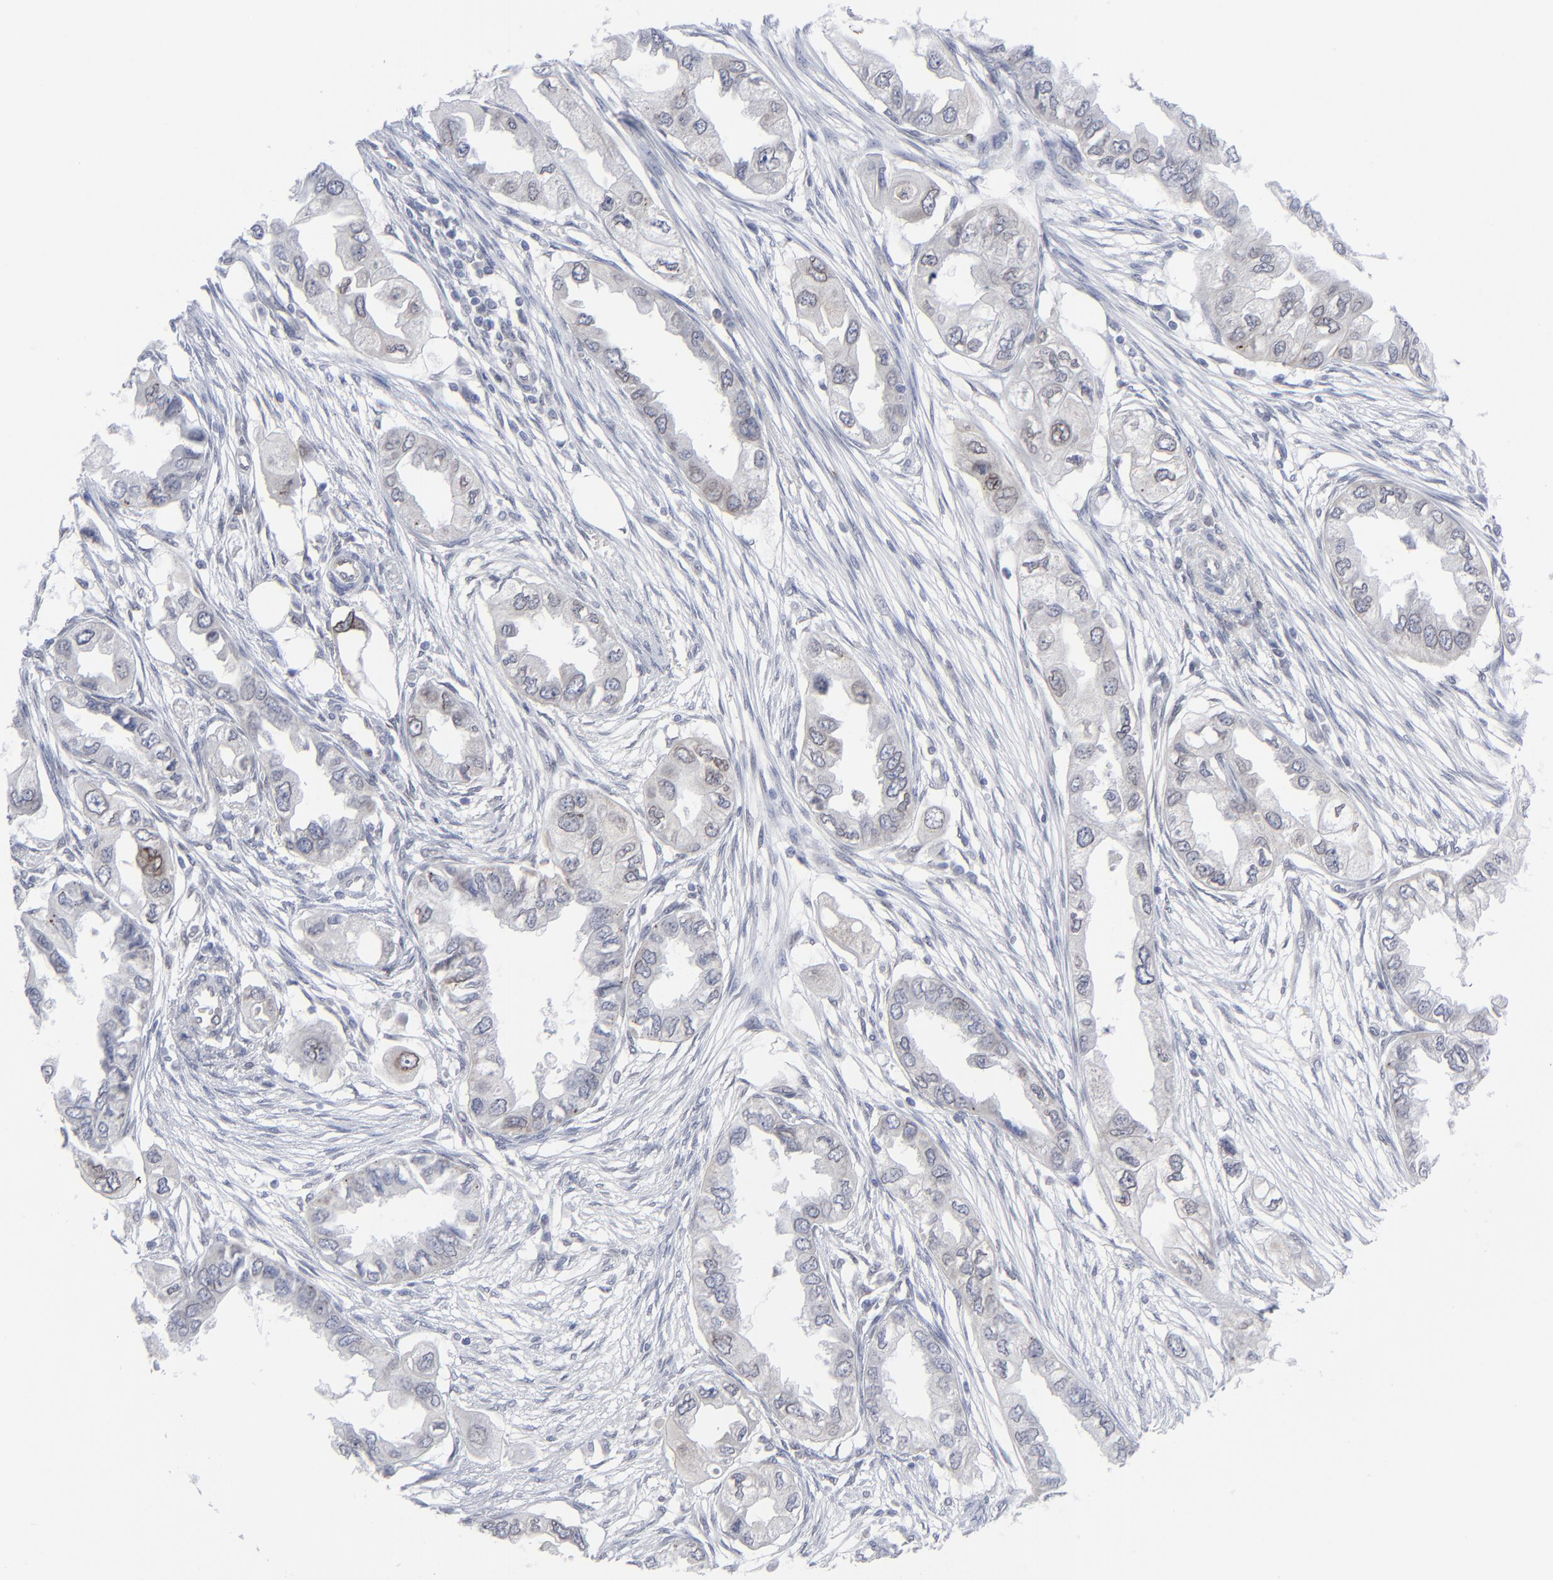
{"staining": {"intensity": "negative", "quantity": "none", "location": "none"}, "tissue": "endometrial cancer", "cell_type": "Tumor cells", "image_type": "cancer", "snomed": [{"axis": "morphology", "description": "Adenocarcinoma, NOS"}, {"axis": "topography", "description": "Endometrium"}], "caption": "The photomicrograph displays no staining of tumor cells in endometrial adenocarcinoma. (DAB IHC with hematoxylin counter stain).", "gene": "NUP88", "patient": {"sex": "female", "age": 67}}